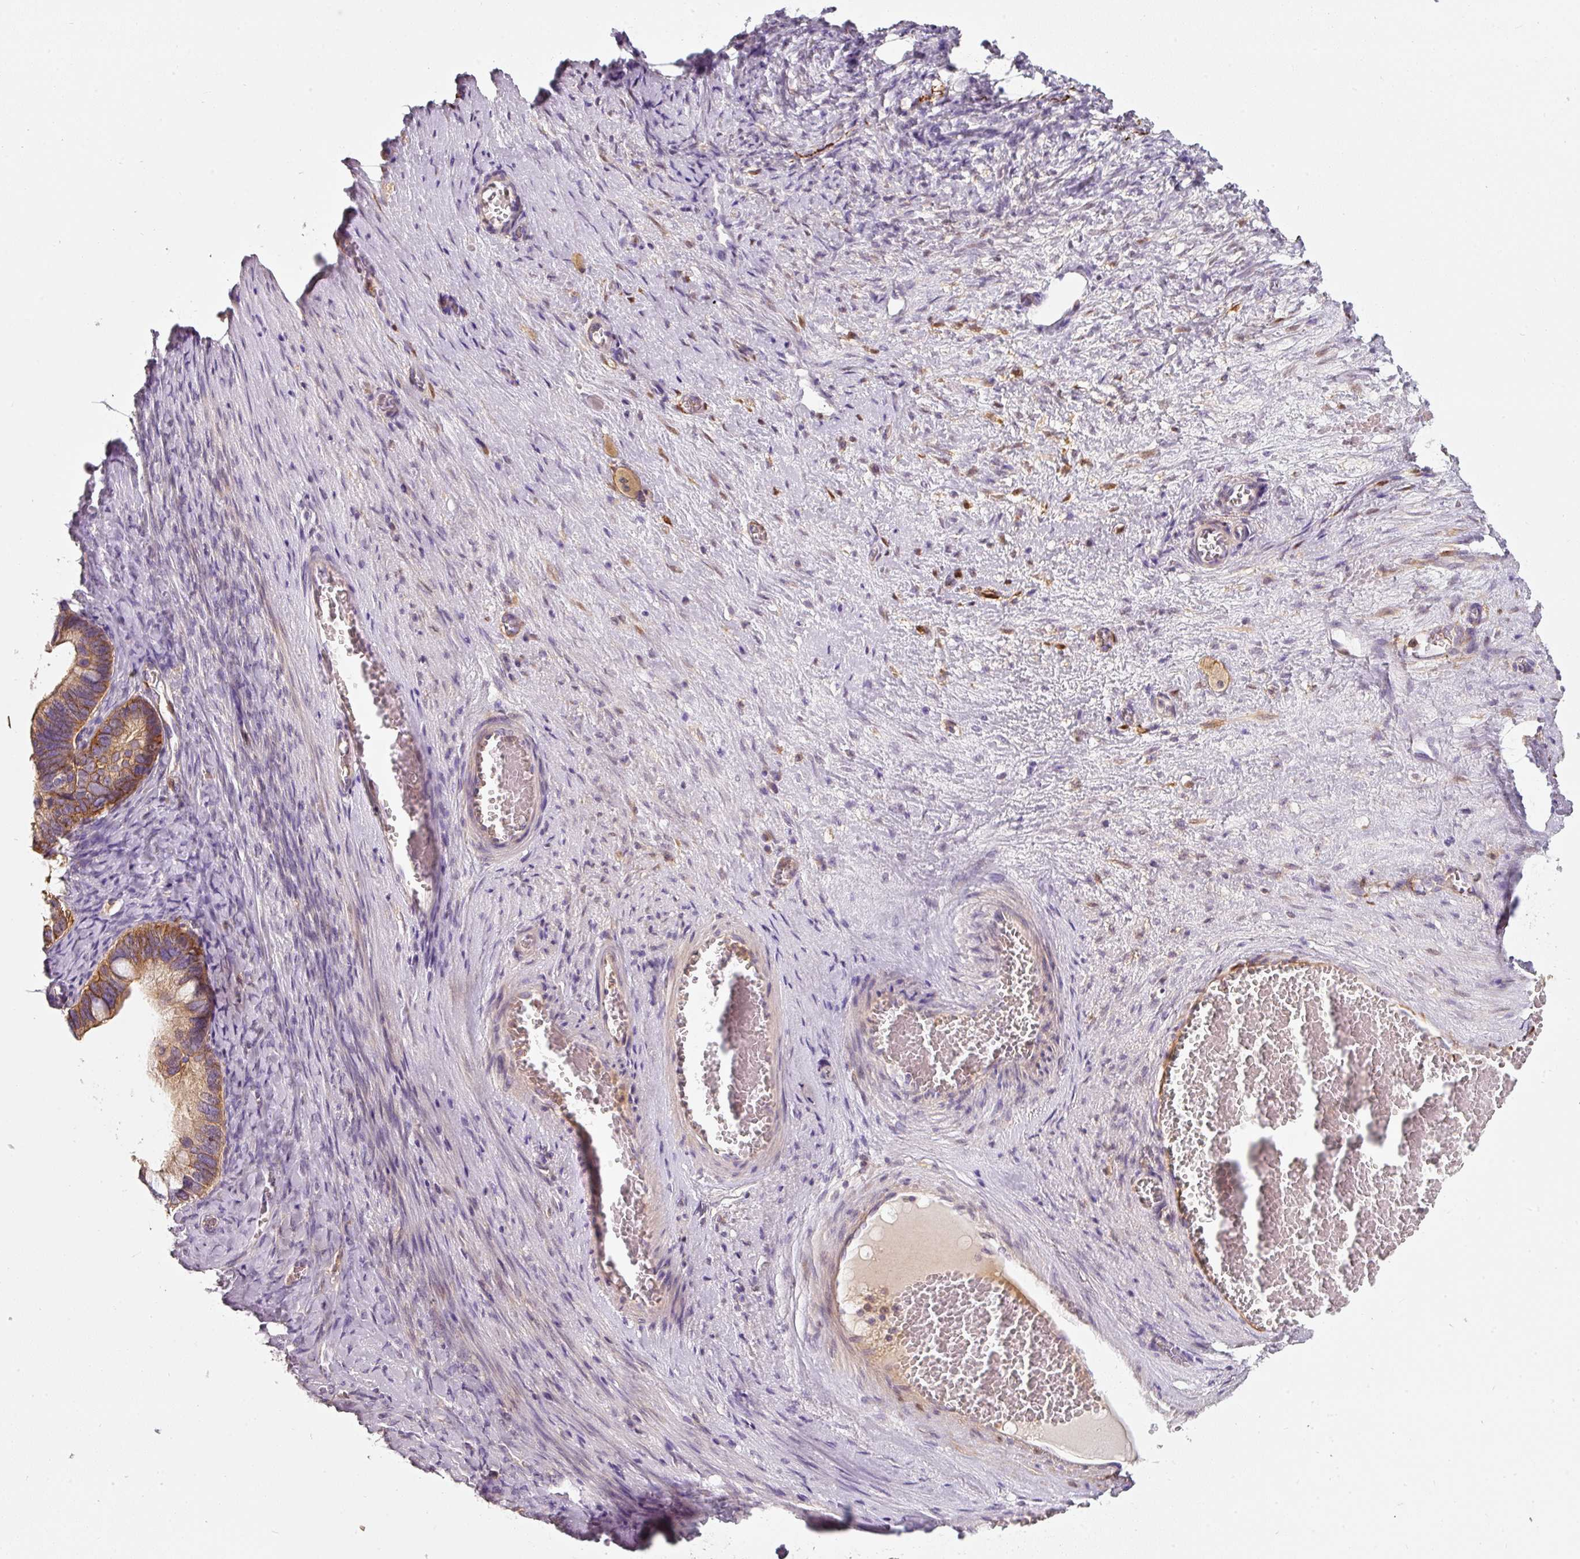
{"staining": {"intensity": "moderate", "quantity": ">75%", "location": "cytoplasmic/membranous"}, "tissue": "ovarian cancer", "cell_type": "Tumor cells", "image_type": "cancer", "snomed": [{"axis": "morphology", "description": "Cystadenocarcinoma, serous, NOS"}, {"axis": "topography", "description": "Ovary"}], "caption": "The photomicrograph exhibits staining of ovarian serous cystadenocarcinoma, revealing moderate cytoplasmic/membranous protein staining (brown color) within tumor cells.", "gene": "IQGAP2", "patient": {"sex": "female", "age": 56}}